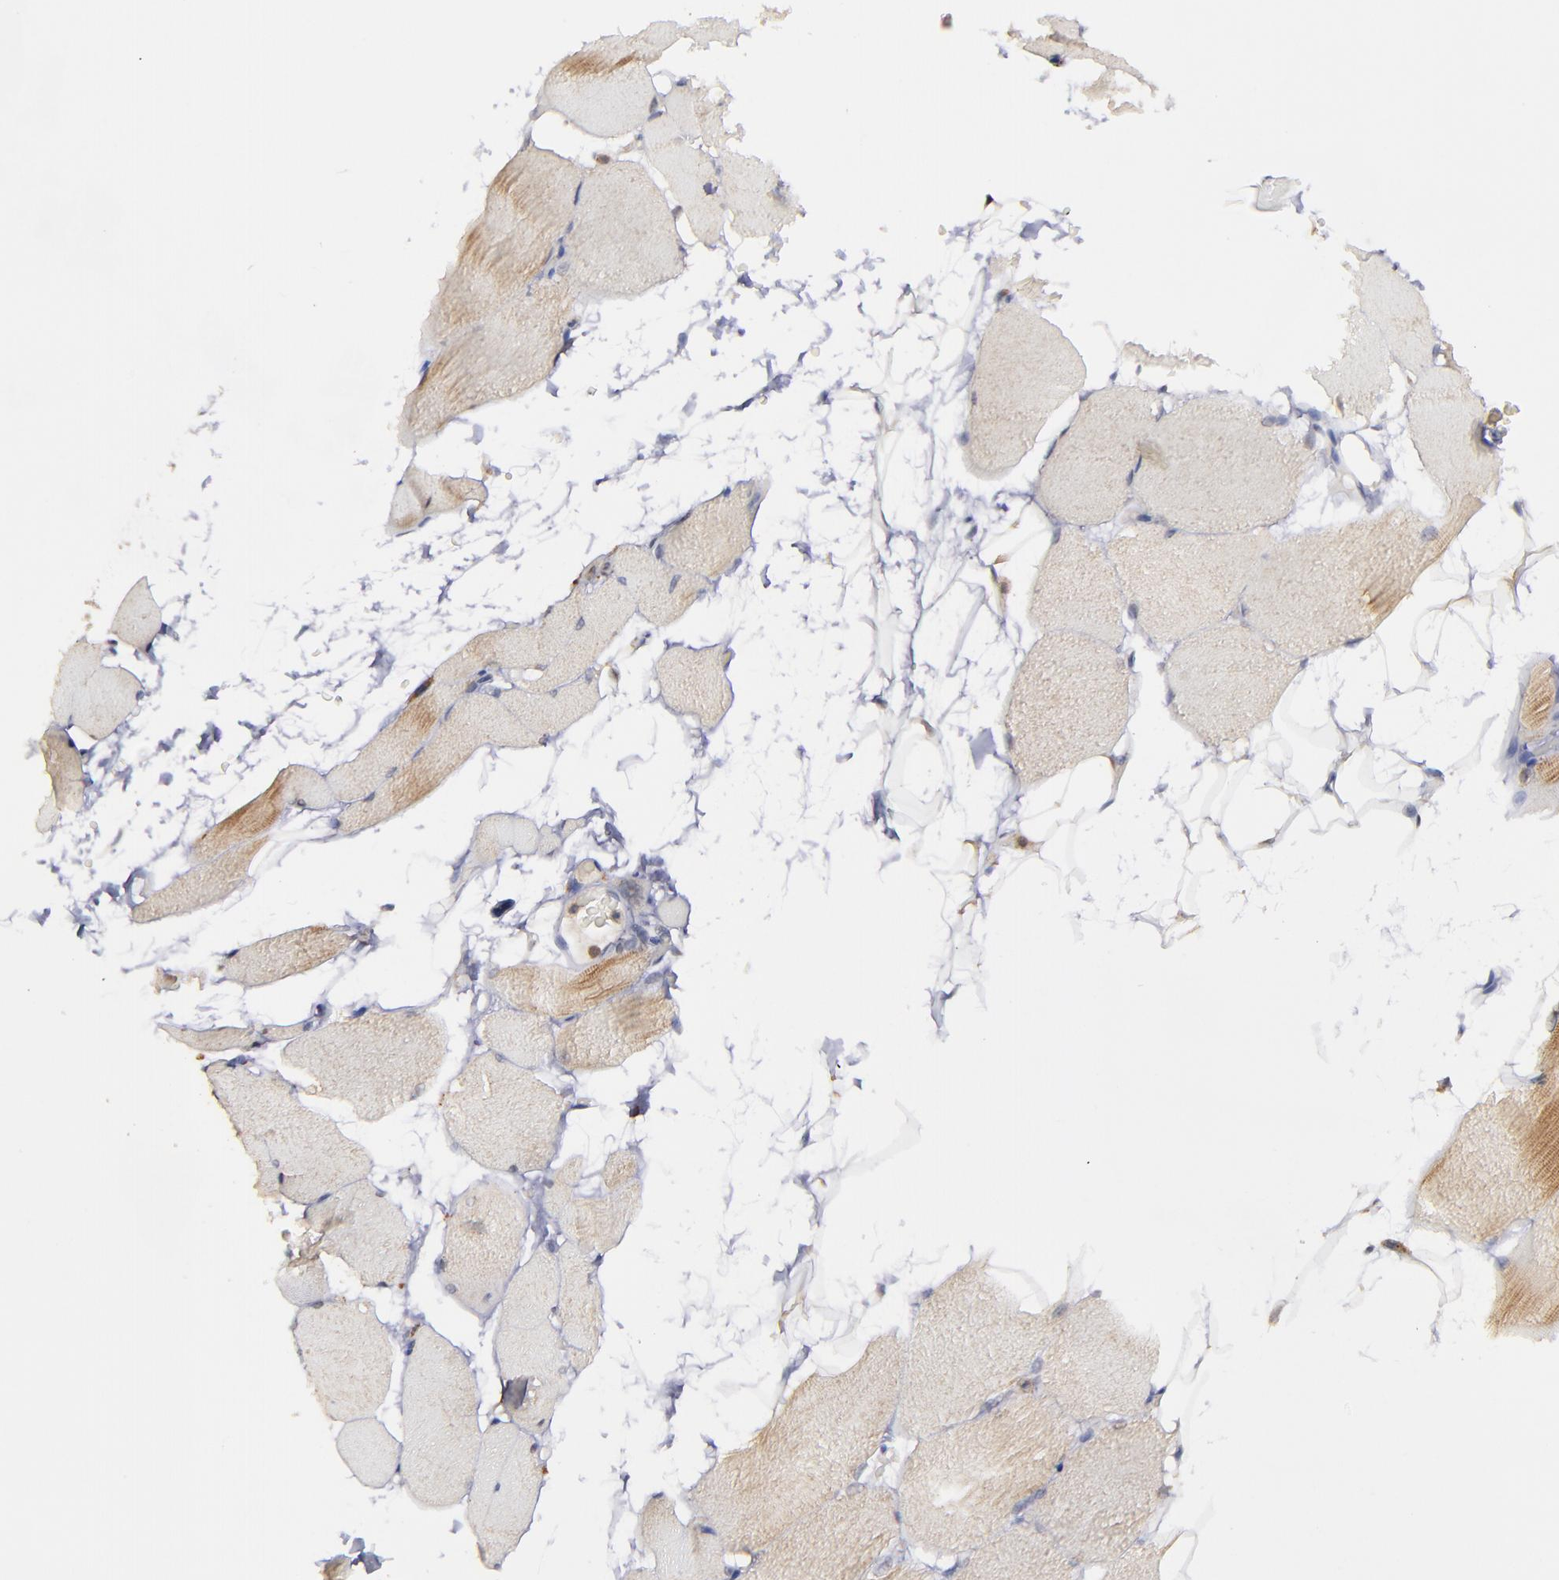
{"staining": {"intensity": "moderate", "quantity": "<25%", "location": "cytoplasmic/membranous"}, "tissue": "skeletal muscle", "cell_type": "Myocytes", "image_type": "normal", "snomed": [{"axis": "morphology", "description": "Normal tissue, NOS"}, {"axis": "topography", "description": "Skeletal muscle"}, {"axis": "topography", "description": "Parathyroid gland"}], "caption": "Approximately <25% of myocytes in benign skeletal muscle show moderate cytoplasmic/membranous protein expression as visualized by brown immunohistochemical staining.", "gene": "SIPA1L1", "patient": {"sex": "female", "age": 37}}